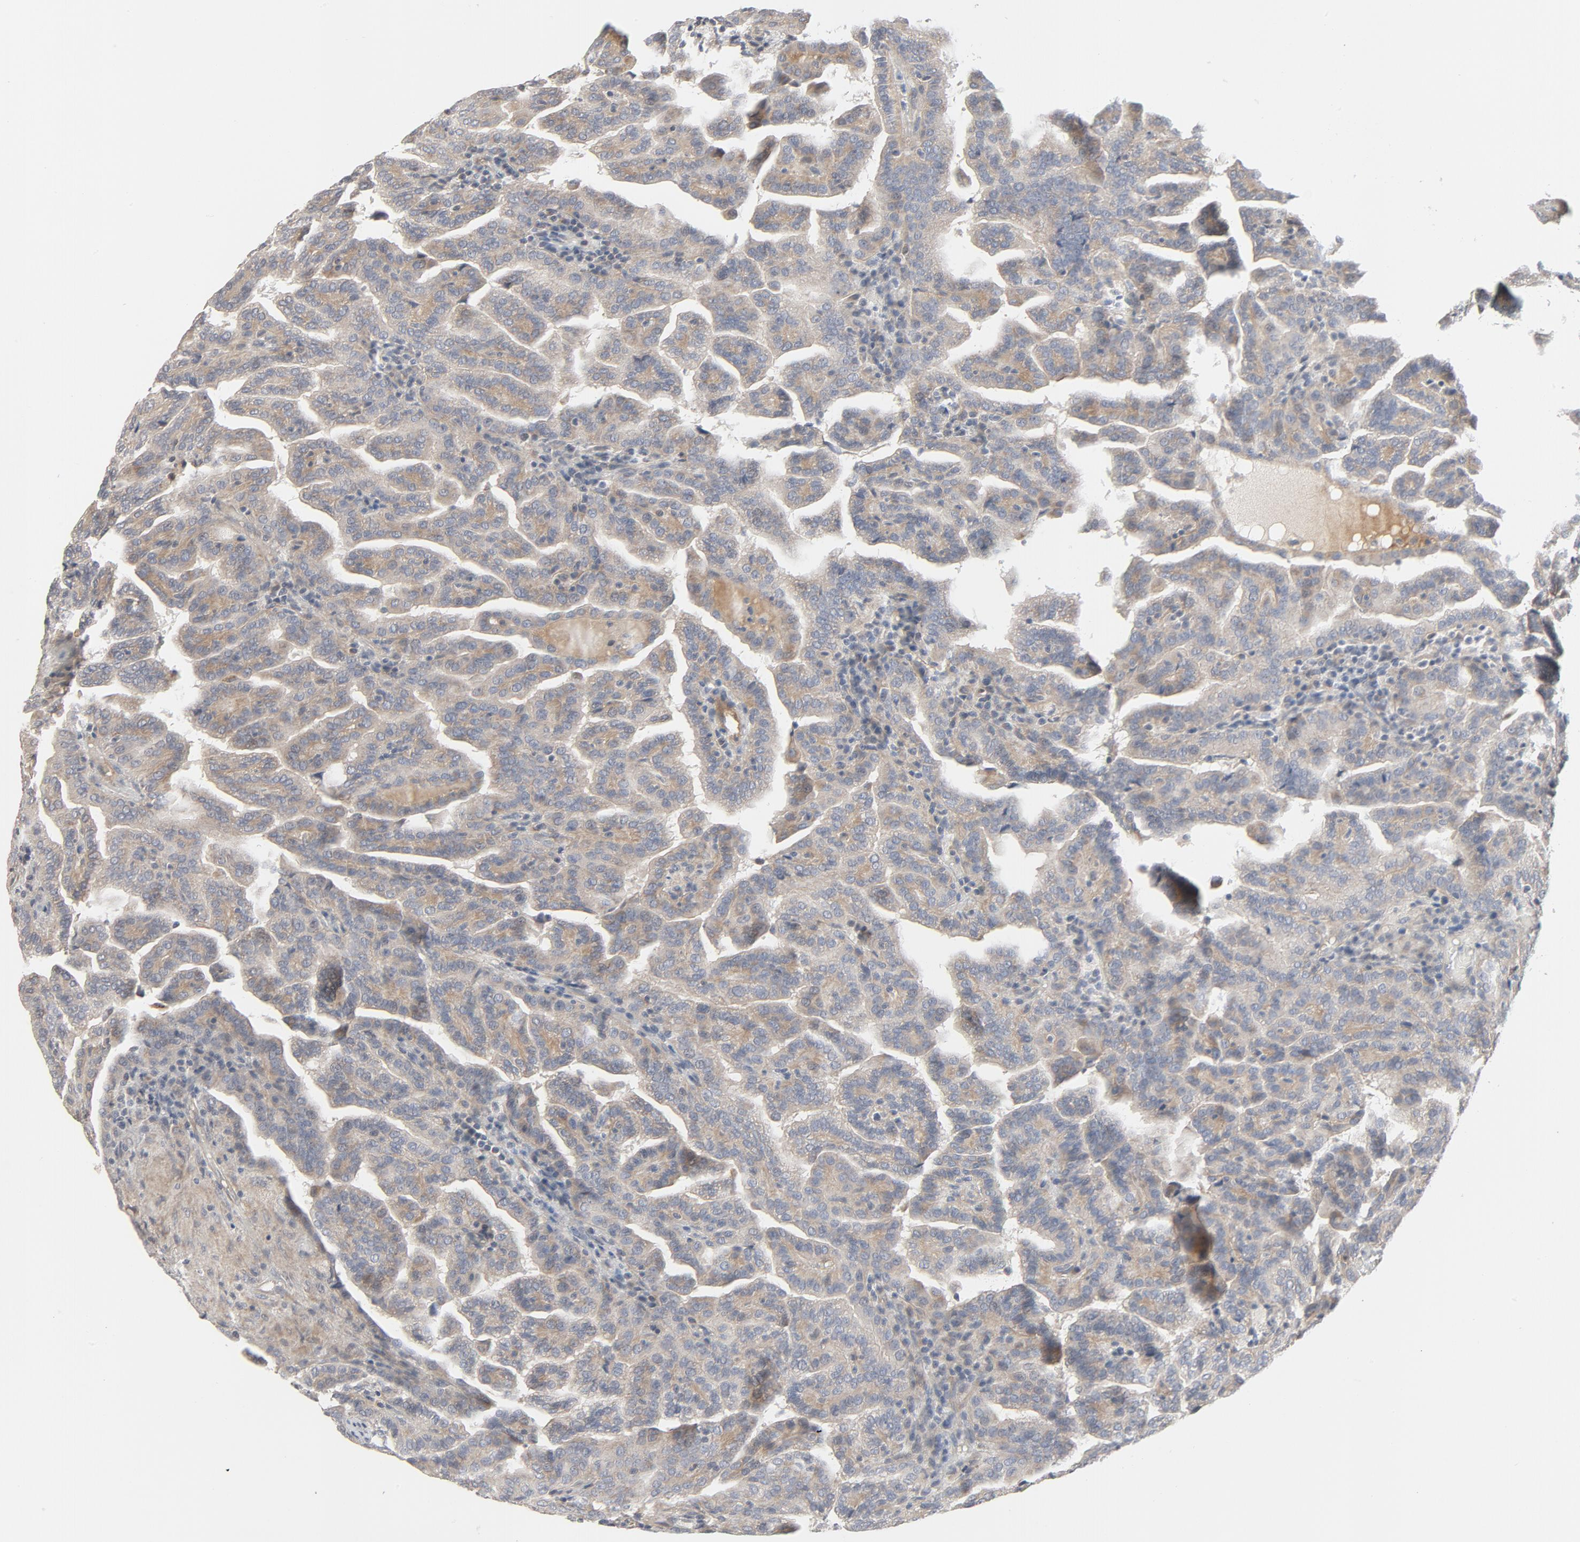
{"staining": {"intensity": "moderate", "quantity": ">75%", "location": "cytoplasmic/membranous"}, "tissue": "renal cancer", "cell_type": "Tumor cells", "image_type": "cancer", "snomed": [{"axis": "morphology", "description": "Adenocarcinoma, NOS"}, {"axis": "topography", "description": "Kidney"}], "caption": "This is a histology image of IHC staining of renal cancer (adenocarcinoma), which shows moderate positivity in the cytoplasmic/membranous of tumor cells.", "gene": "TRIOBP", "patient": {"sex": "male", "age": 61}}